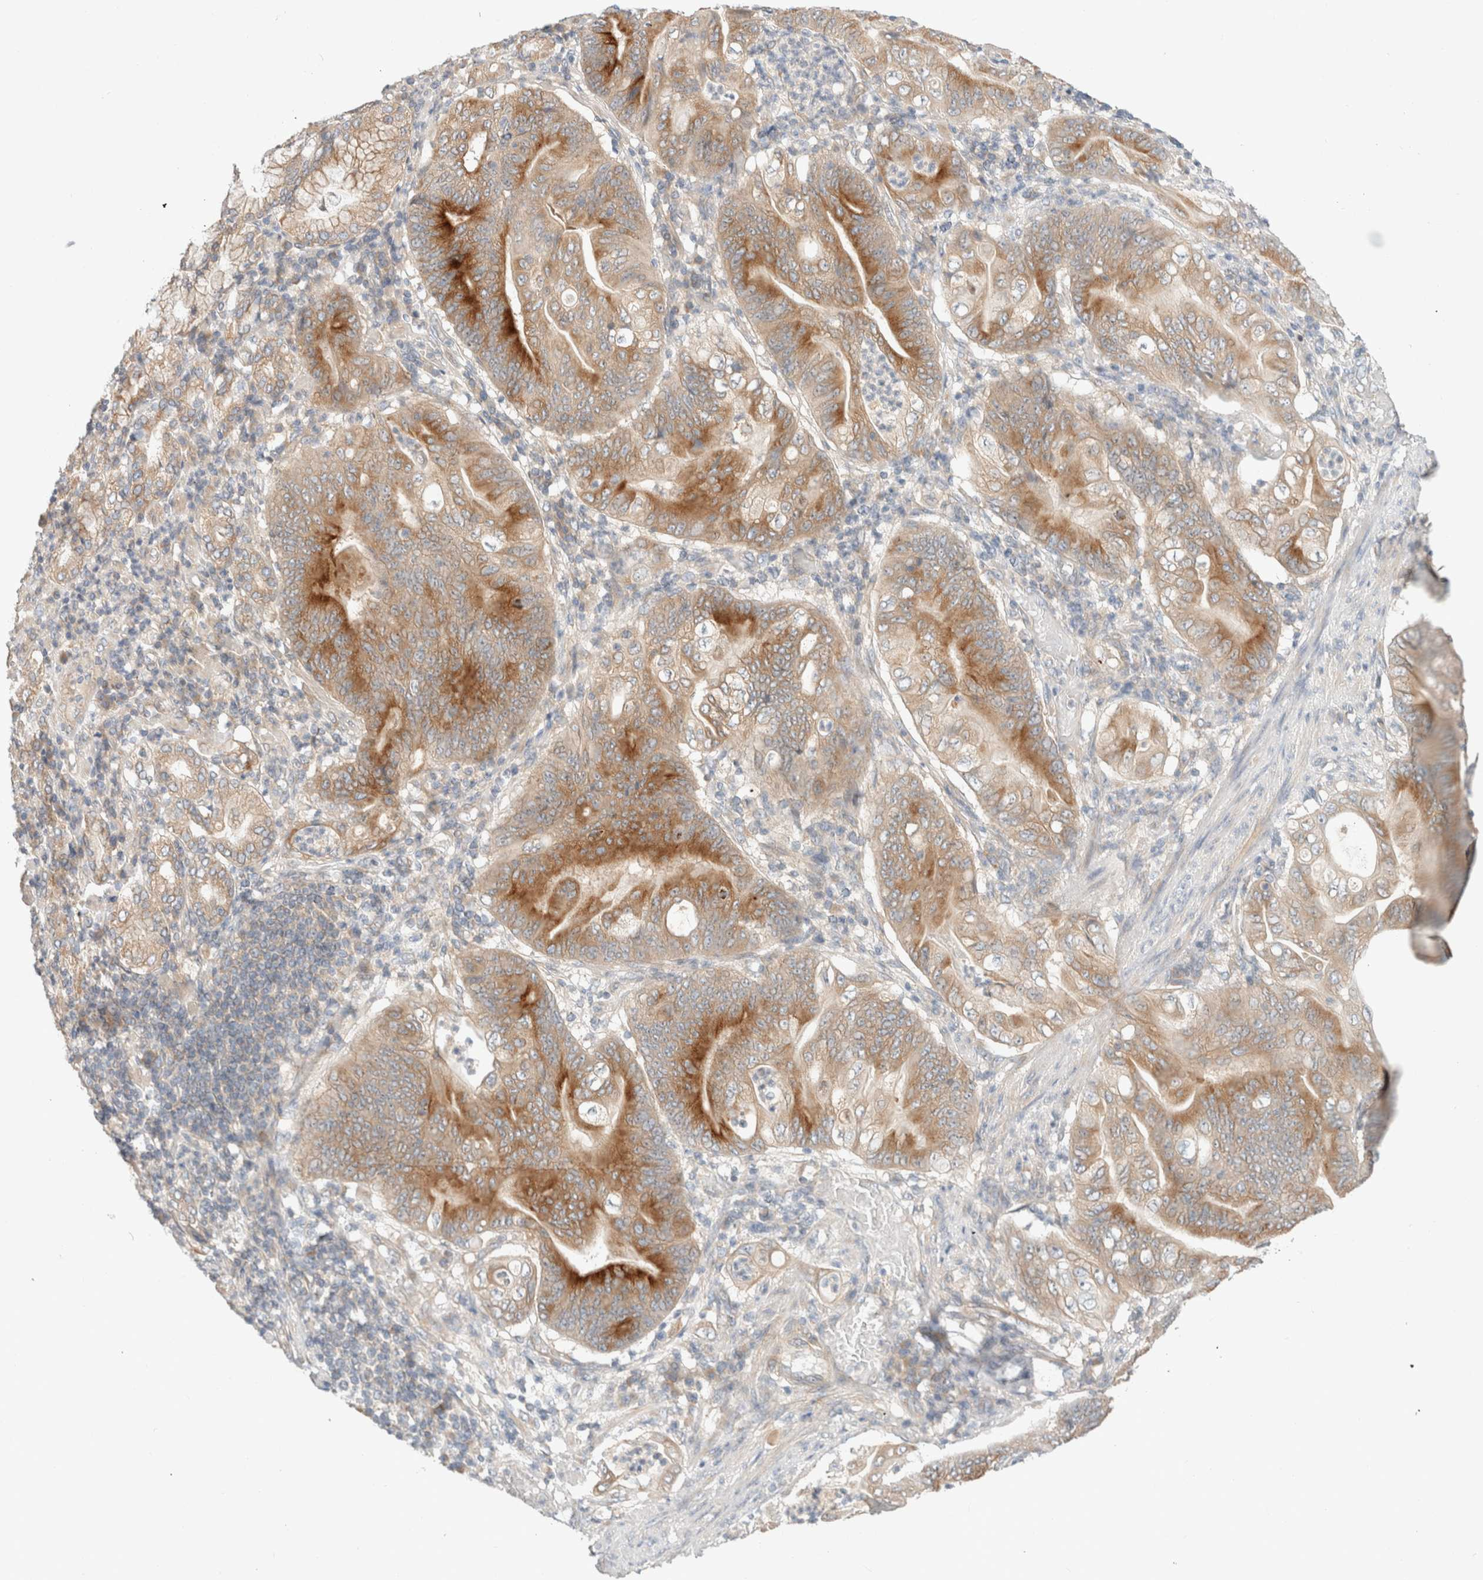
{"staining": {"intensity": "moderate", "quantity": ">75%", "location": "cytoplasmic/membranous"}, "tissue": "stomach cancer", "cell_type": "Tumor cells", "image_type": "cancer", "snomed": [{"axis": "morphology", "description": "Adenocarcinoma, NOS"}, {"axis": "topography", "description": "Stomach"}], "caption": "Adenocarcinoma (stomach) stained with a protein marker demonstrates moderate staining in tumor cells.", "gene": "MARK3", "patient": {"sex": "female", "age": 73}}